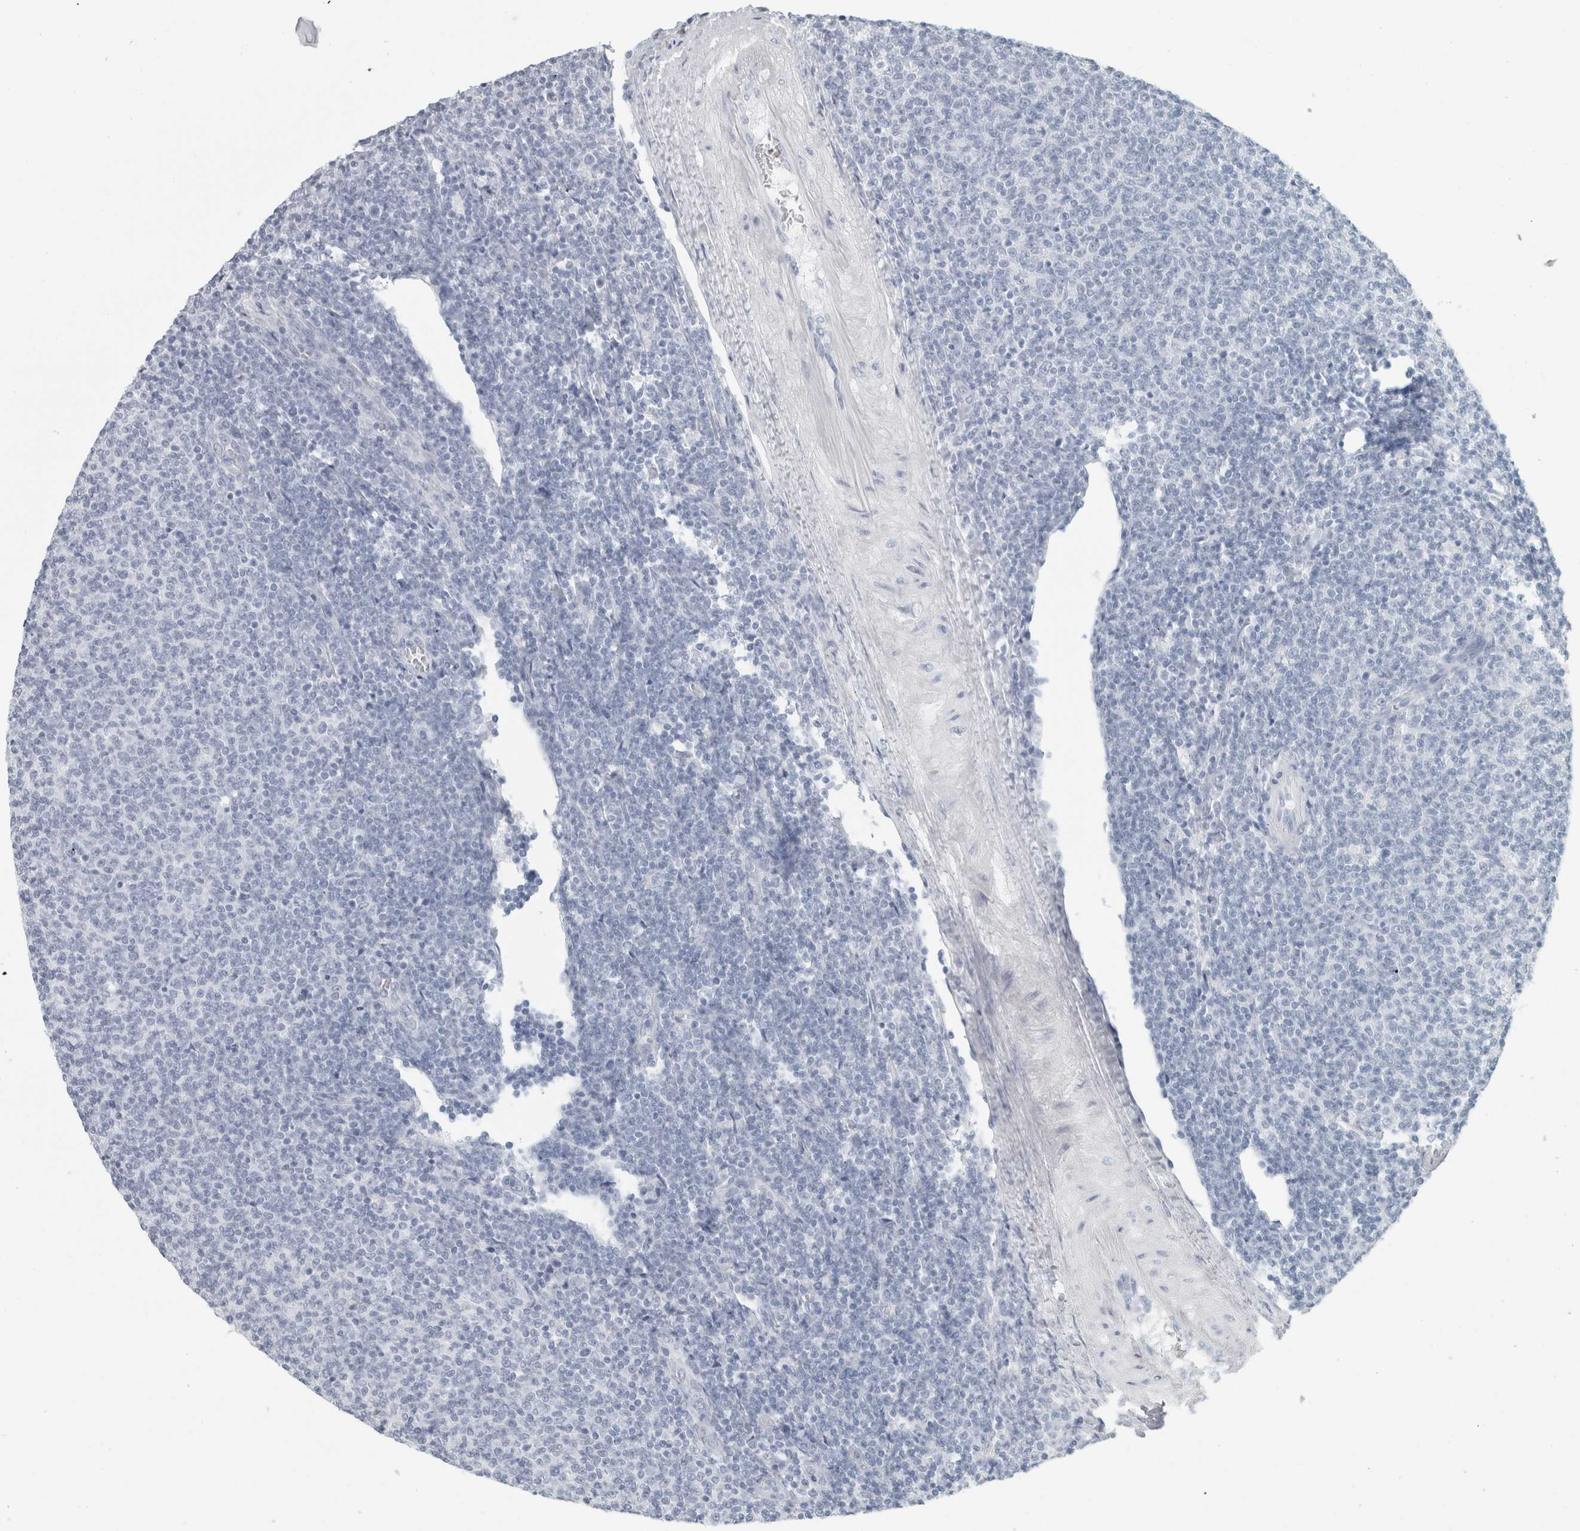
{"staining": {"intensity": "negative", "quantity": "none", "location": "none"}, "tissue": "lymphoma", "cell_type": "Tumor cells", "image_type": "cancer", "snomed": [{"axis": "morphology", "description": "Malignant lymphoma, non-Hodgkin's type, Low grade"}, {"axis": "topography", "description": "Lymph node"}], "caption": "The micrograph demonstrates no significant staining in tumor cells of lymphoma. The staining was performed using DAB (3,3'-diaminobenzidine) to visualize the protein expression in brown, while the nuclei were stained in blue with hematoxylin (Magnification: 20x).", "gene": "SLC28A3", "patient": {"sex": "male", "age": 66}}